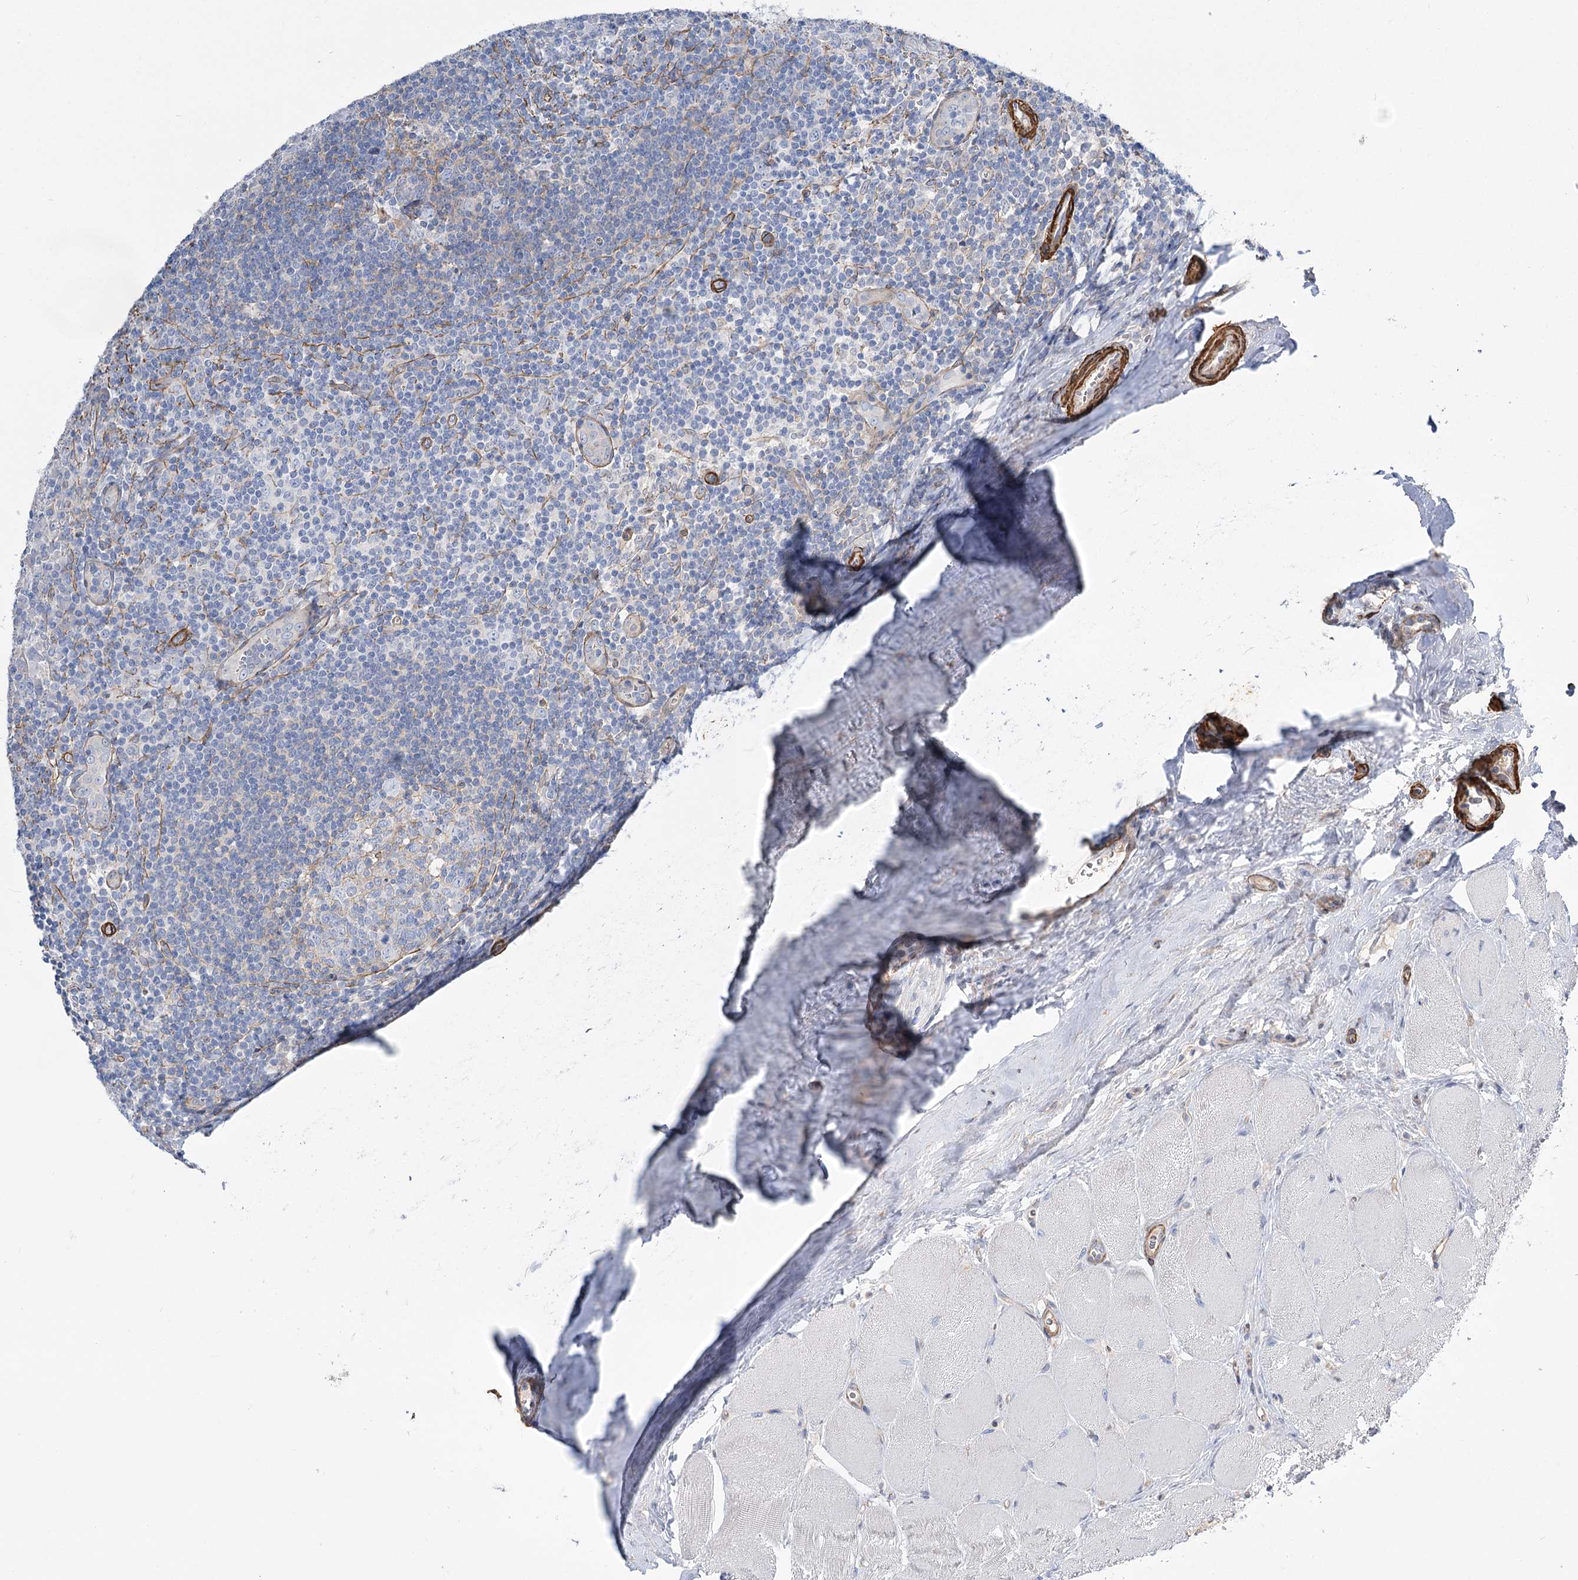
{"staining": {"intensity": "negative", "quantity": "none", "location": "none"}, "tissue": "tonsil", "cell_type": "Germinal center cells", "image_type": "normal", "snomed": [{"axis": "morphology", "description": "Normal tissue, NOS"}, {"axis": "topography", "description": "Tonsil"}], "caption": "An image of tonsil stained for a protein exhibits no brown staining in germinal center cells. (DAB immunohistochemistry visualized using brightfield microscopy, high magnification).", "gene": "WASHC3", "patient": {"sex": "male", "age": 27}}